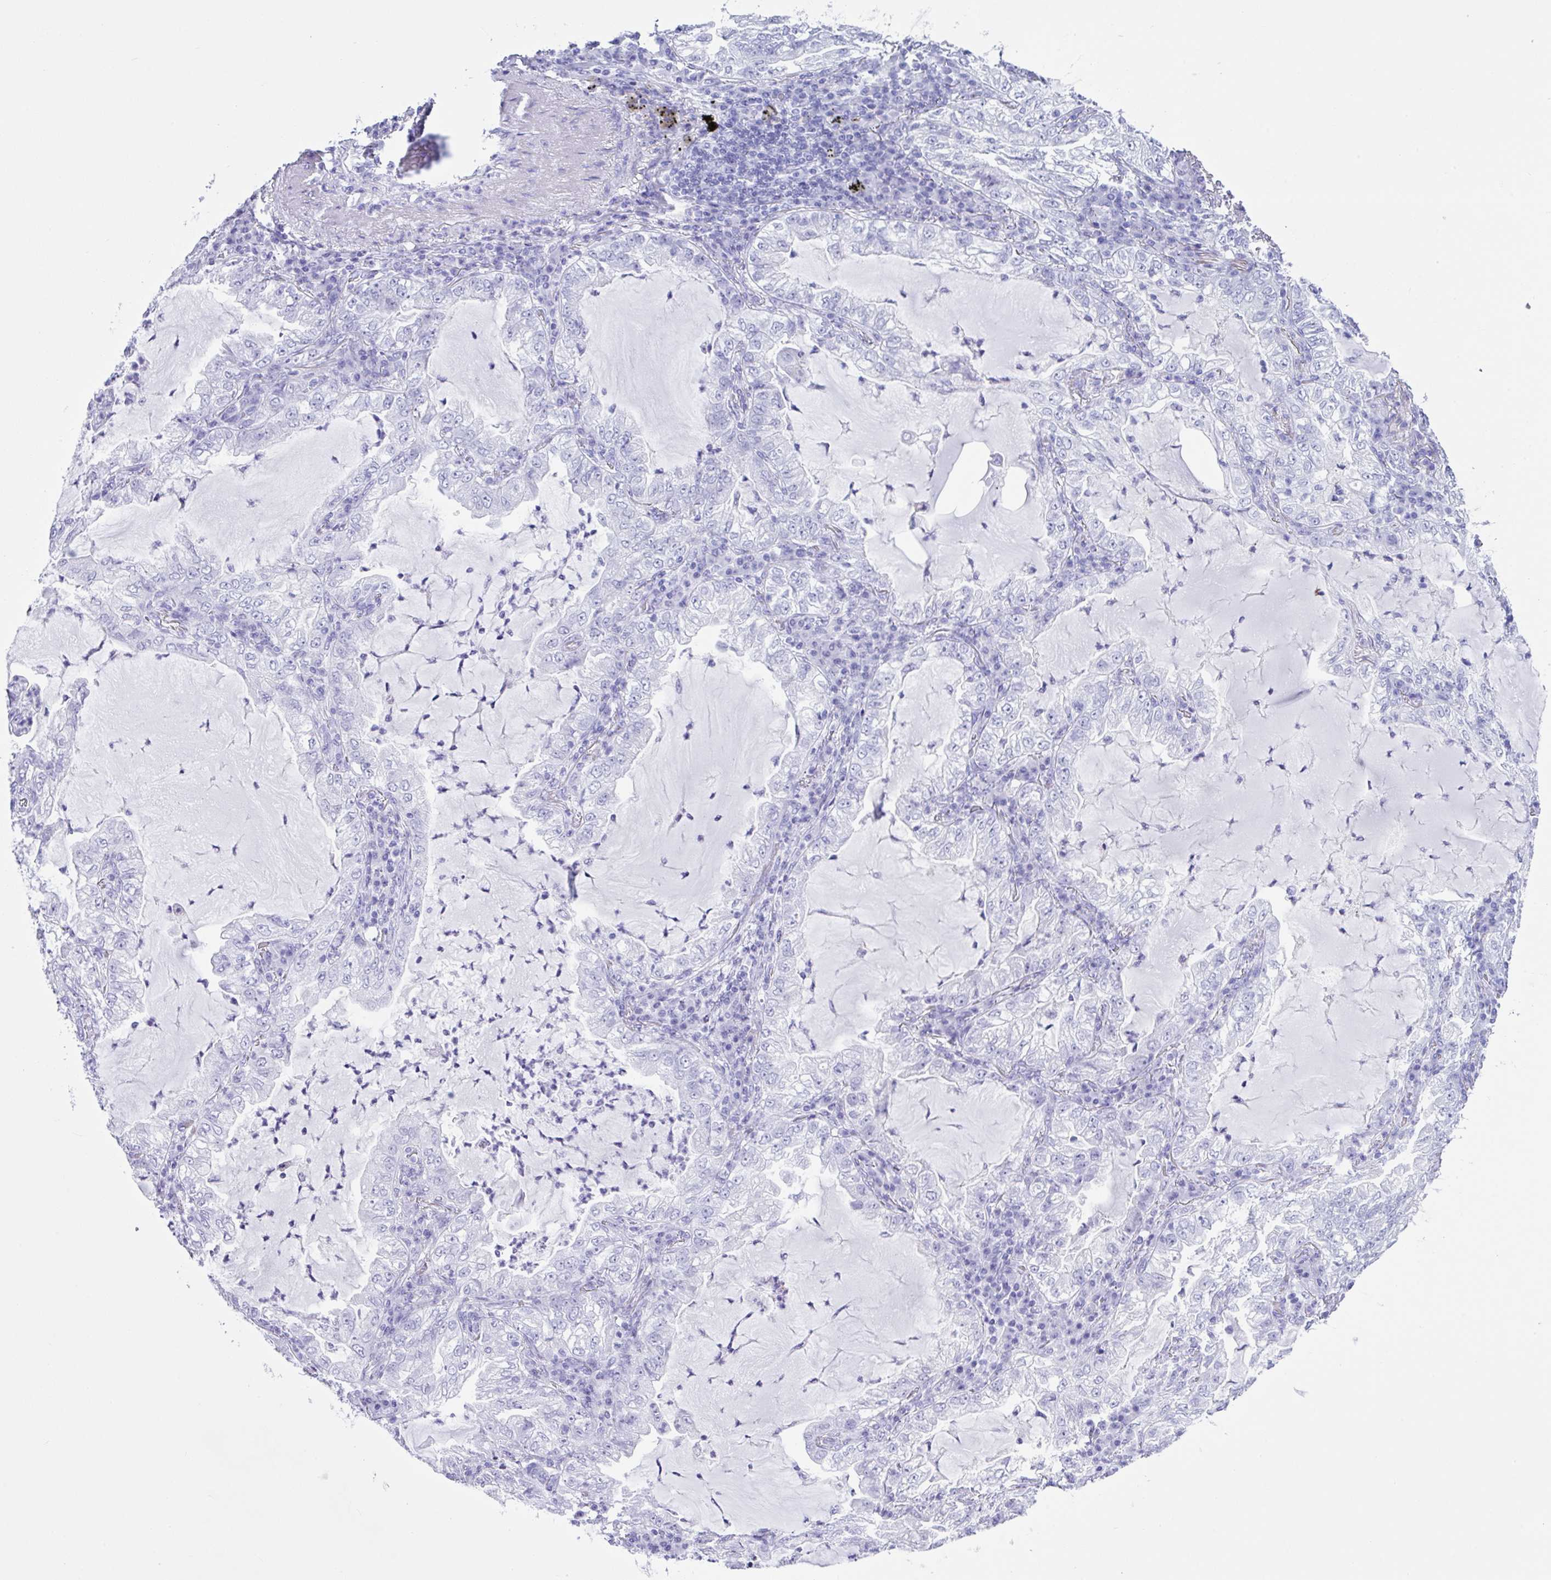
{"staining": {"intensity": "negative", "quantity": "none", "location": "none"}, "tissue": "lung cancer", "cell_type": "Tumor cells", "image_type": "cancer", "snomed": [{"axis": "morphology", "description": "Adenocarcinoma, NOS"}, {"axis": "topography", "description": "Lung"}], "caption": "High power microscopy histopathology image of an immunohistochemistry (IHC) micrograph of adenocarcinoma (lung), revealing no significant positivity in tumor cells. The staining was performed using DAB to visualize the protein expression in brown, while the nuclei were stained in blue with hematoxylin (Magnification: 20x).", "gene": "LGALS4", "patient": {"sex": "female", "age": 73}}